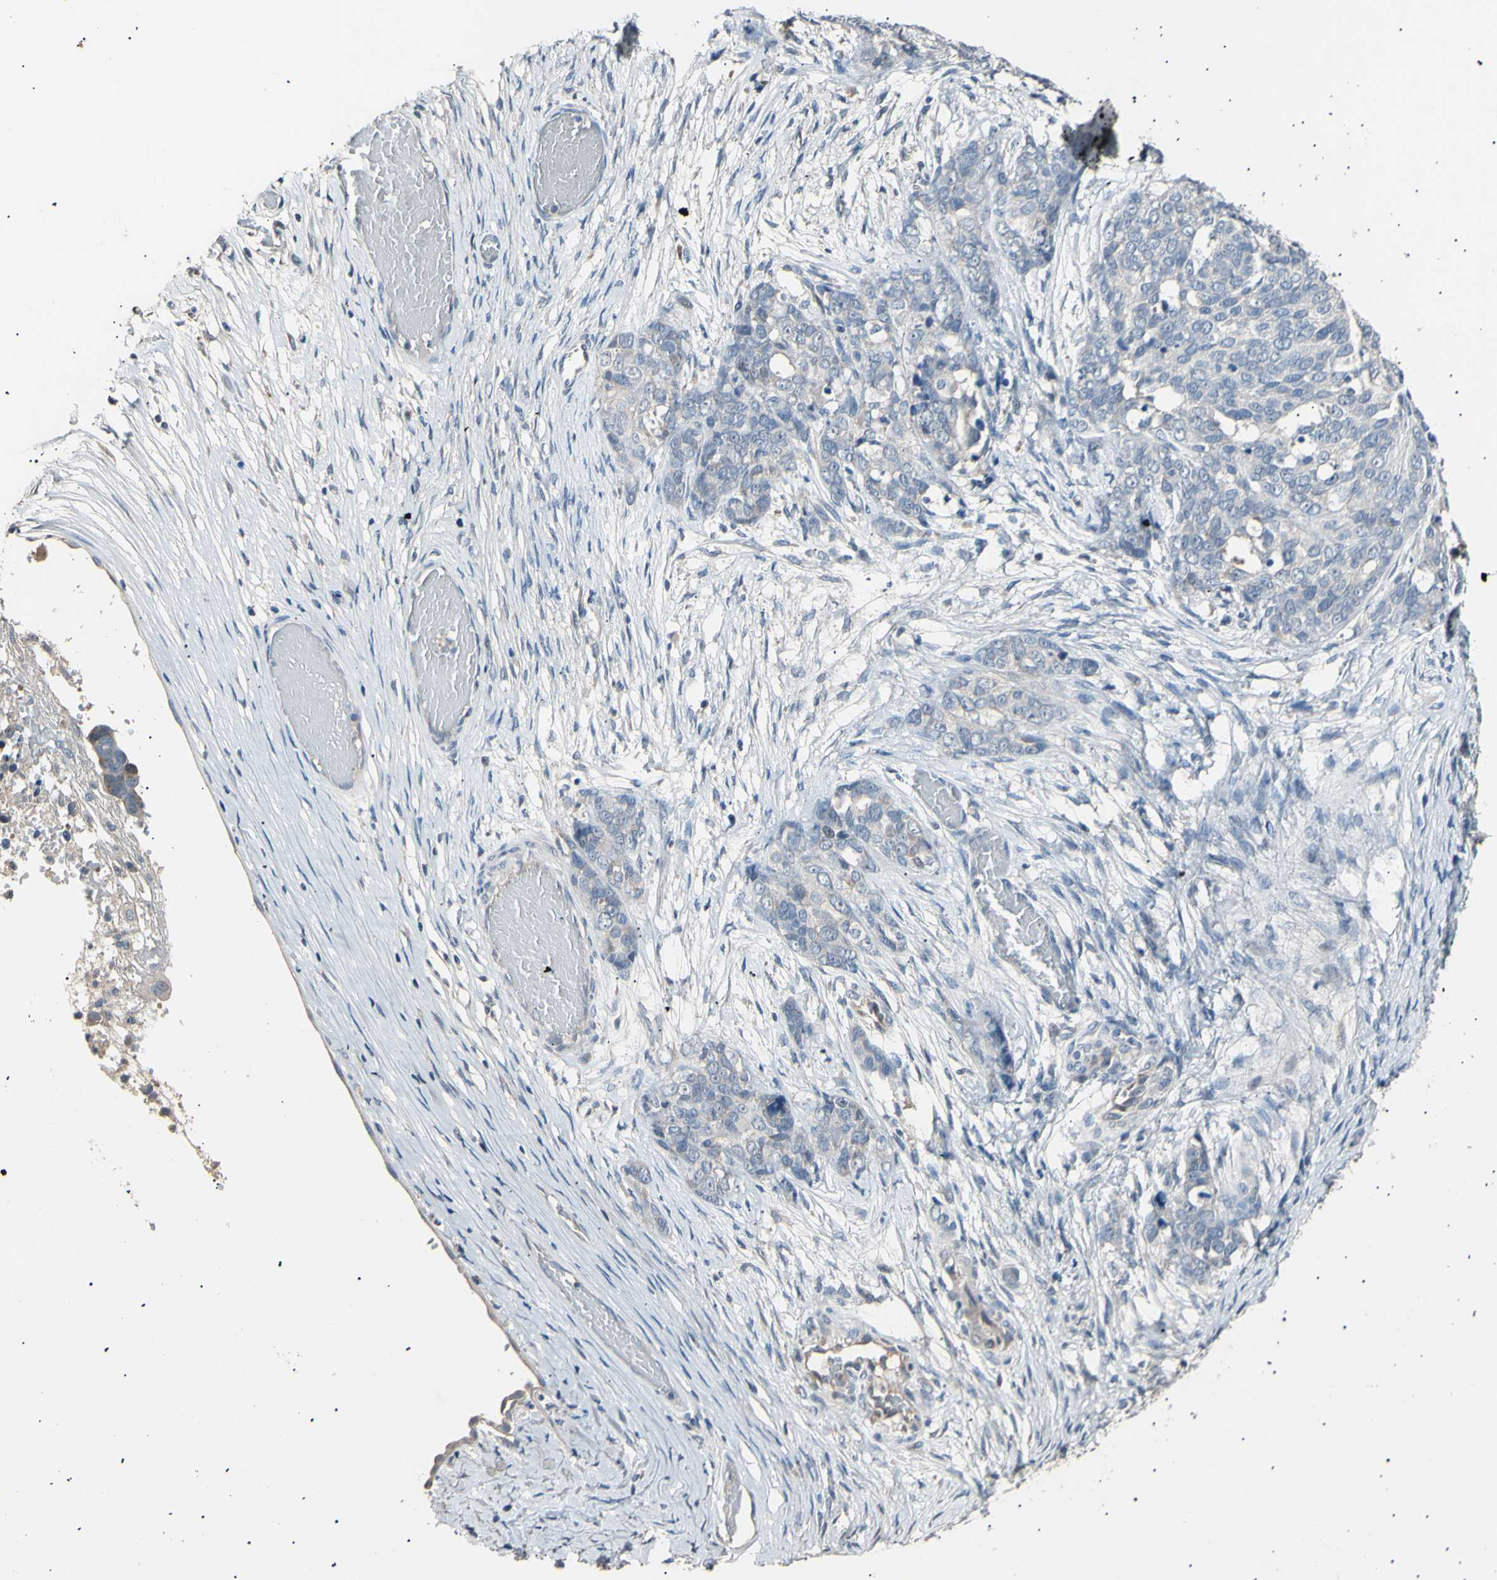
{"staining": {"intensity": "negative", "quantity": "none", "location": "none"}, "tissue": "ovarian cancer", "cell_type": "Tumor cells", "image_type": "cancer", "snomed": [{"axis": "morphology", "description": "Cystadenocarcinoma, serous, NOS"}, {"axis": "topography", "description": "Ovary"}], "caption": "Human ovarian cancer (serous cystadenocarcinoma) stained for a protein using immunohistochemistry (IHC) shows no positivity in tumor cells.", "gene": "LDLR", "patient": {"sex": "female", "age": 44}}